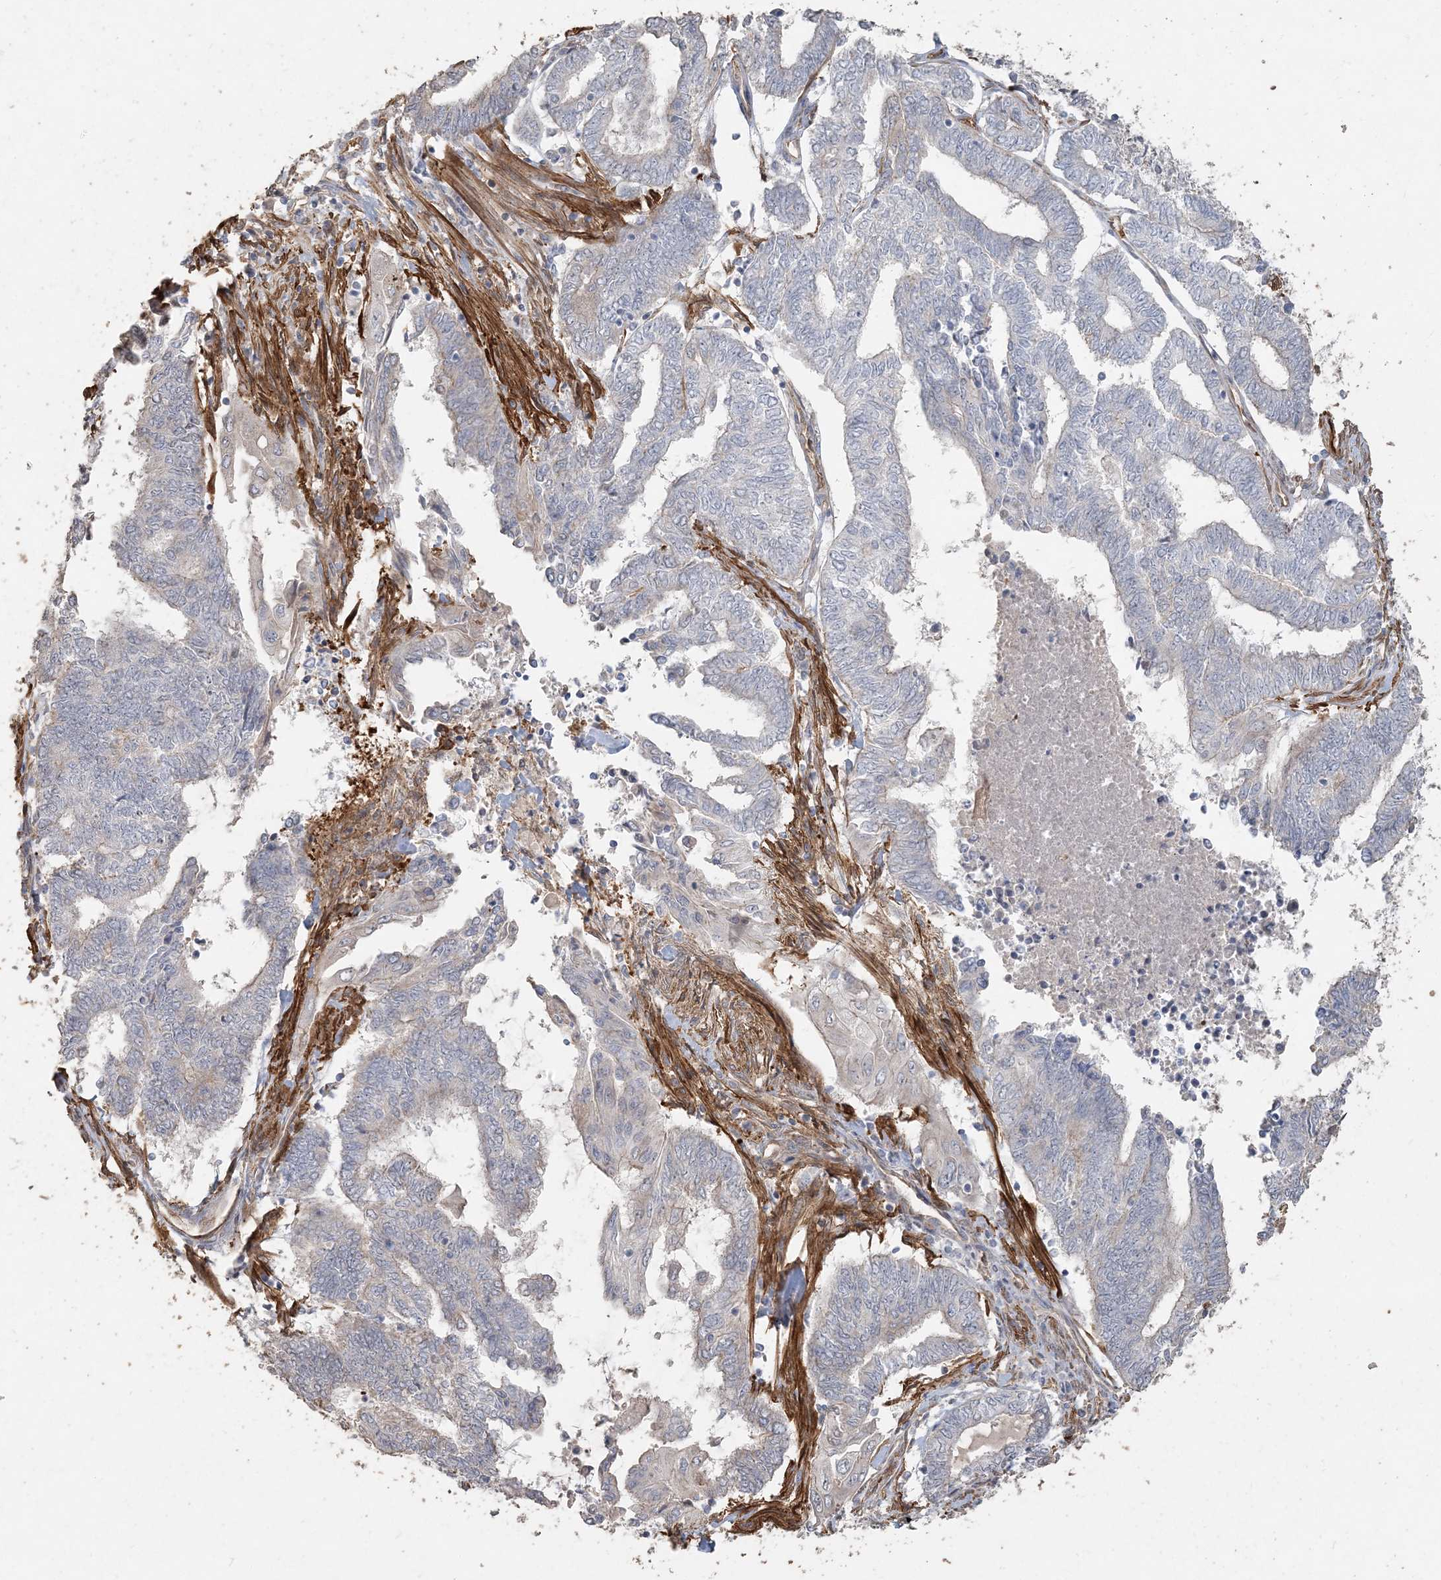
{"staining": {"intensity": "negative", "quantity": "none", "location": "none"}, "tissue": "endometrial cancer", "cell_type": "Tumor cells", "image_type": "cancer", "snomed": [{"axis": "morphology", "description": "Adenocarcinoma, NOS"}, {"axis": "topography", "description": "Uterus"}, {"axis": "topography", "description": "Endometrium"}], "caption": "High magnification brightfield microscopy of endometrial adenocarcinoma stained with DAB (3,3'-diaminobenzidine) (brown) and counterstained with hematoxylin (blue): tumor cells show no significant staining.", "gene": "RNF145", "patient": {"sex": "female", "age": 70}}